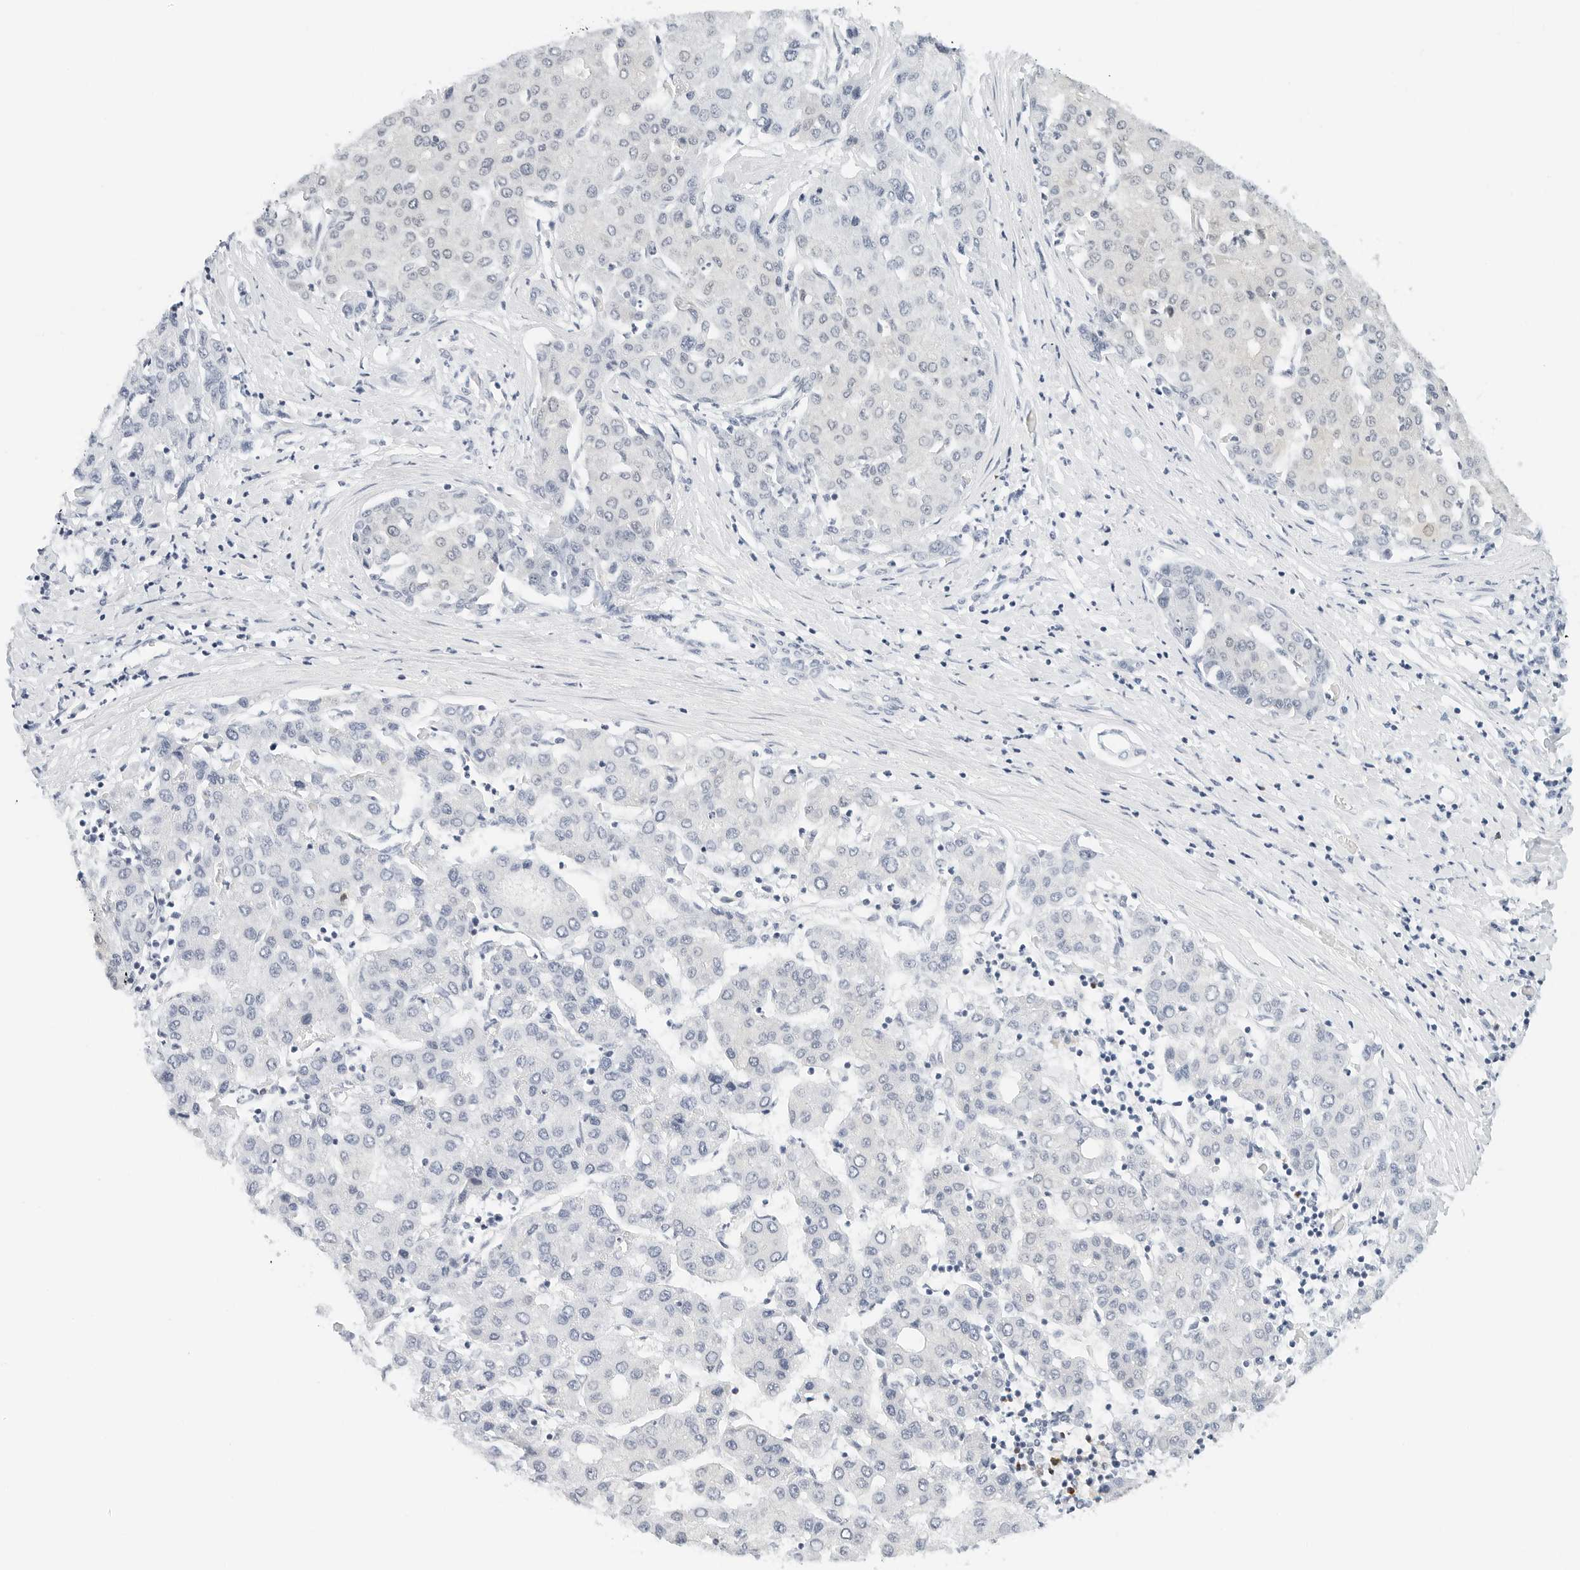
{"staining": {"intensity": "negative", "quantity": "none", "location": "none"}, "tissue": "liver cancer", "cell_type": "Tumor cells", "image_type": "cancer", "snomed": [{"axis": "morphology", "description": "Carcinoma, Hepatocellular, NOS"}, {"axis": "topography", "description": "Liver"}], "caption": "The histopathology image demonstrates no staining of tumor cells in liver cancer.", "gene": "CD22", "patient": {"sex": "male", "age": 65}}